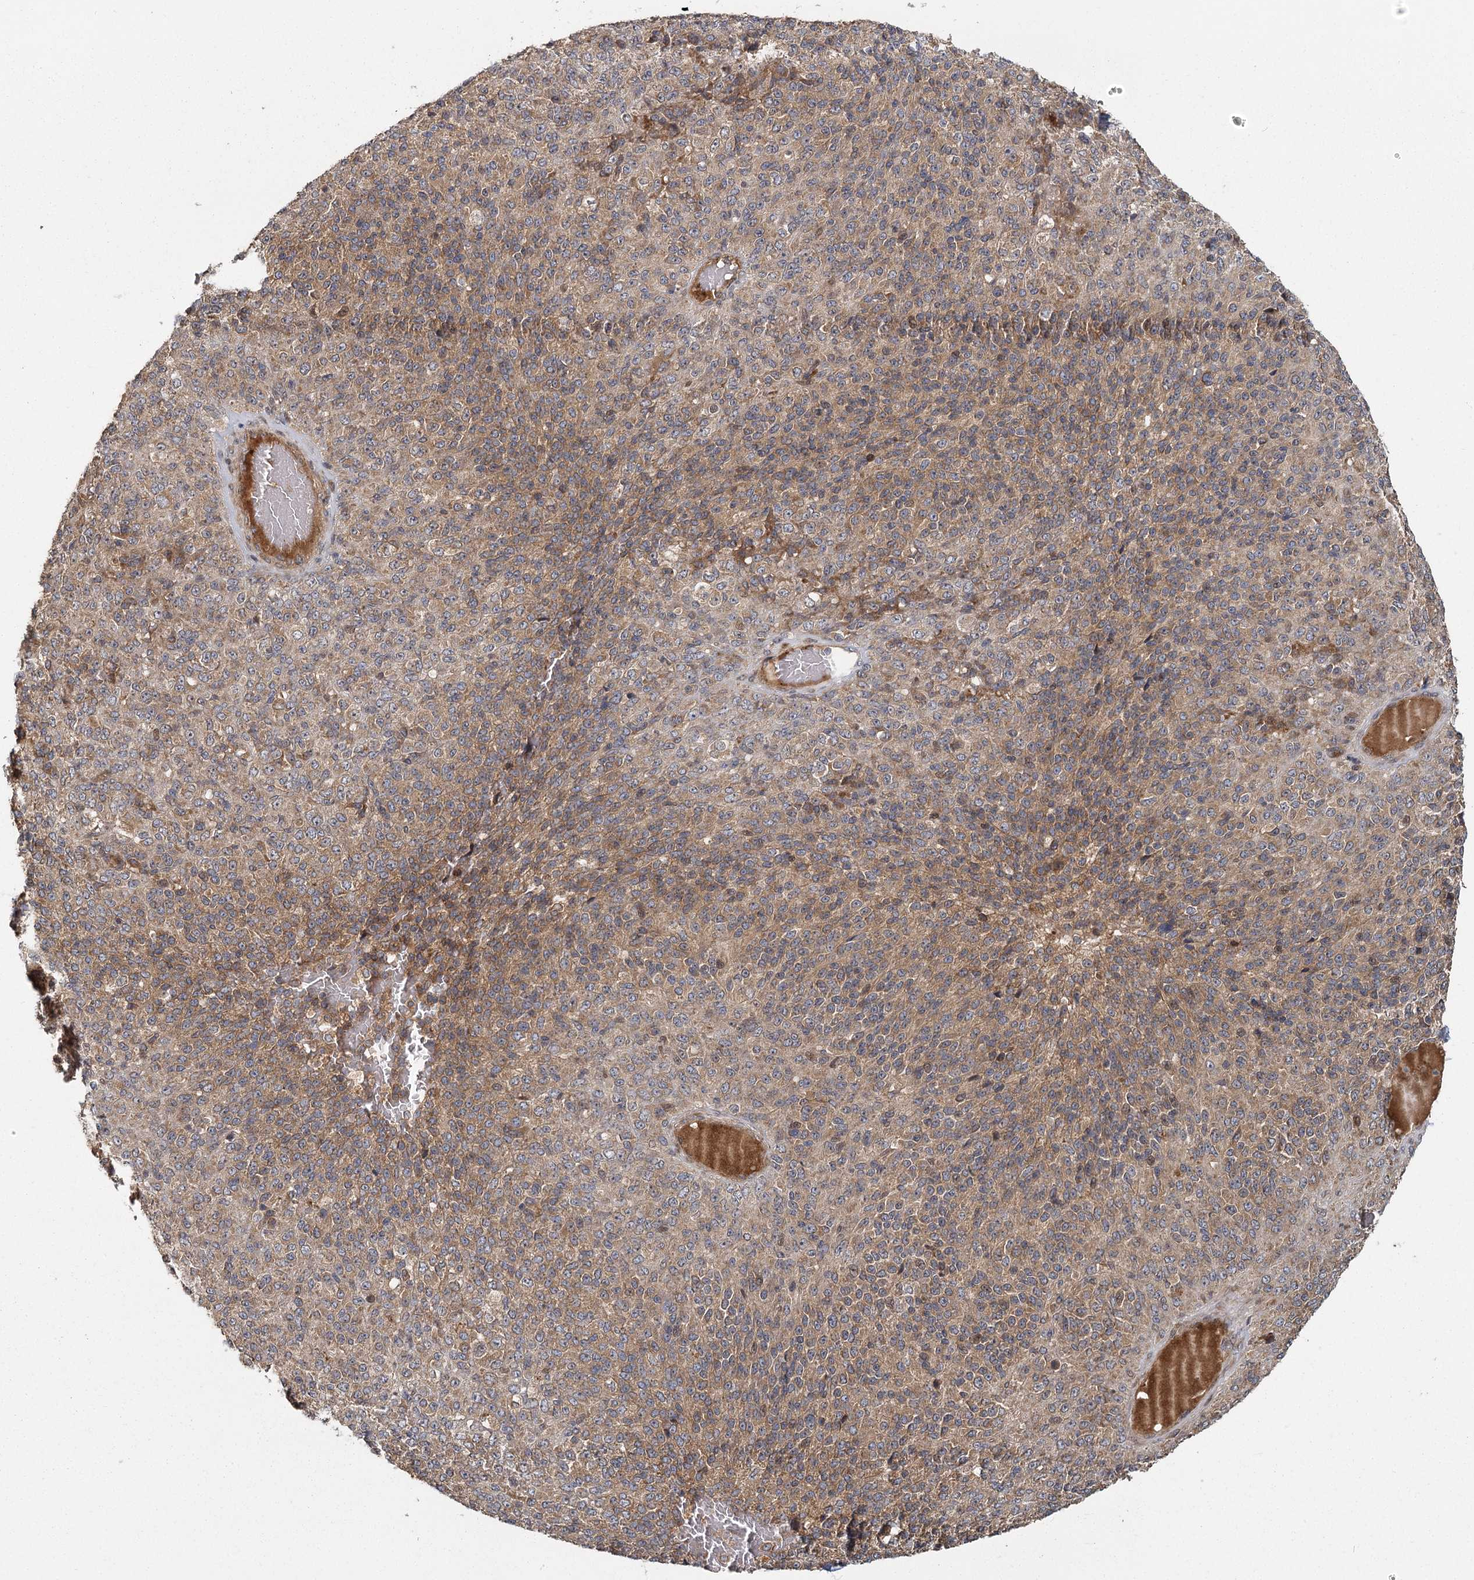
{"staining": {"intensity": "moderate", "quantity": "25%-75%", "location": "cytoplasmic/membranous"}, "tissue": "melanoma", "cell_type": "Tumor cells", "image_type": "cancer", "snomed": [{"axis": "morphology", "description": "Malignant melanoma, Metastatic site"}, {"axis": "topography", "description": "Brain"}], "caption": "IHC micrograph of neoplastic tissue: melanoma stained using immunohistochemistry exhibits medium levels of moderate protein expression localized specifically in the cytoplasmic/membranous of tumor cells, appearing as a cytoplasmic/membranous brown color.", "gene": "RAPGEF6", "patient": {"sex": "female", "age": 56}}